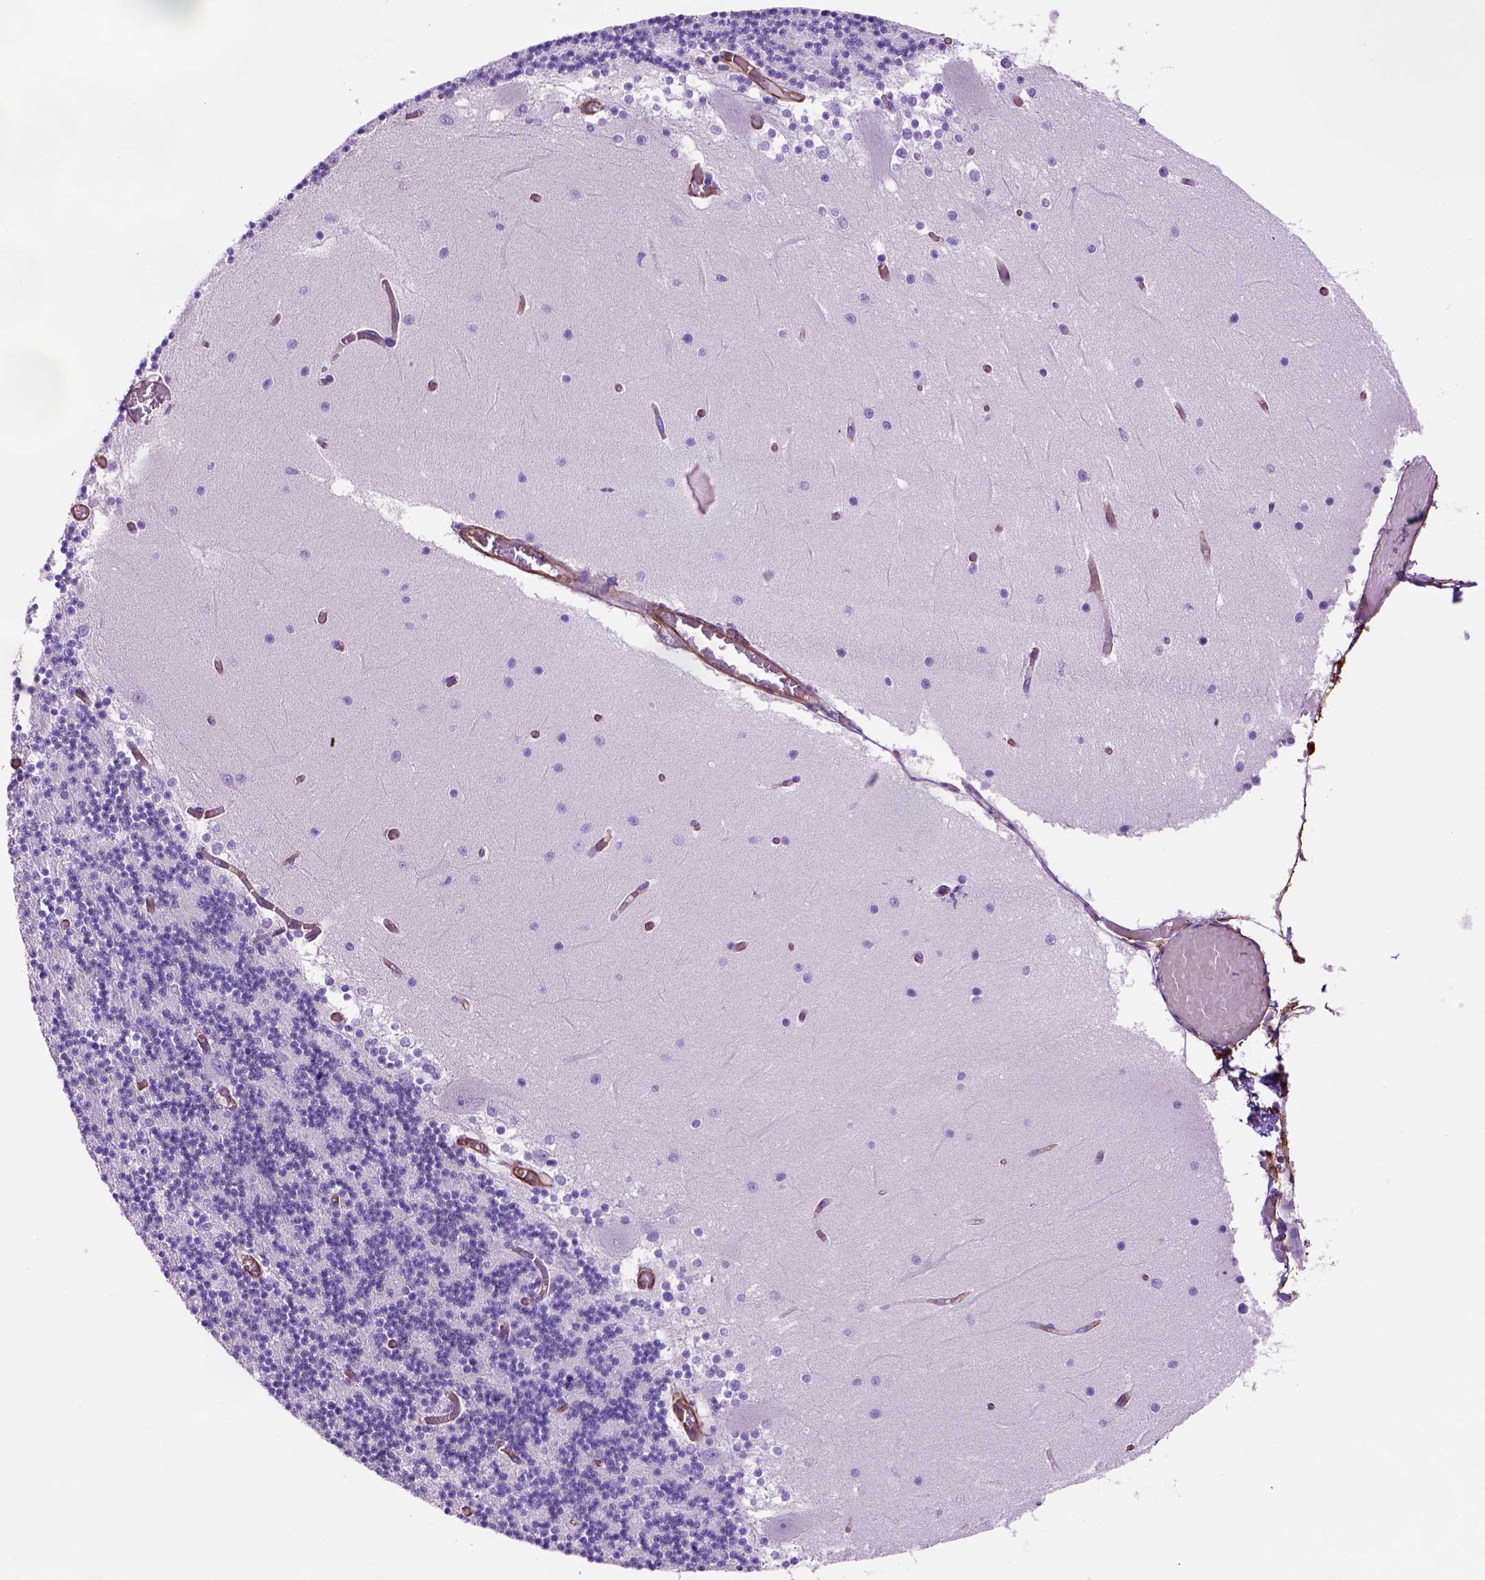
{"staining": {"intensity": "negative", "quantity": "none", "location": "none"}, "tissue": "cerebellum", "cell_type": "Cells in granular layer", "image_type": "normal", "snomed": [{"axis": "morphology", "description": "Normal tissue, NOS"}, {"axis": "topography", "description": "Cerebellum"}], "caption": "Immunohistochemistry (IHC) of unremarkable human cerebellum displays no expression in cells in granular layer.", "gene": "ZZZ3", "patient": {"sex": "female", "age": 28}}